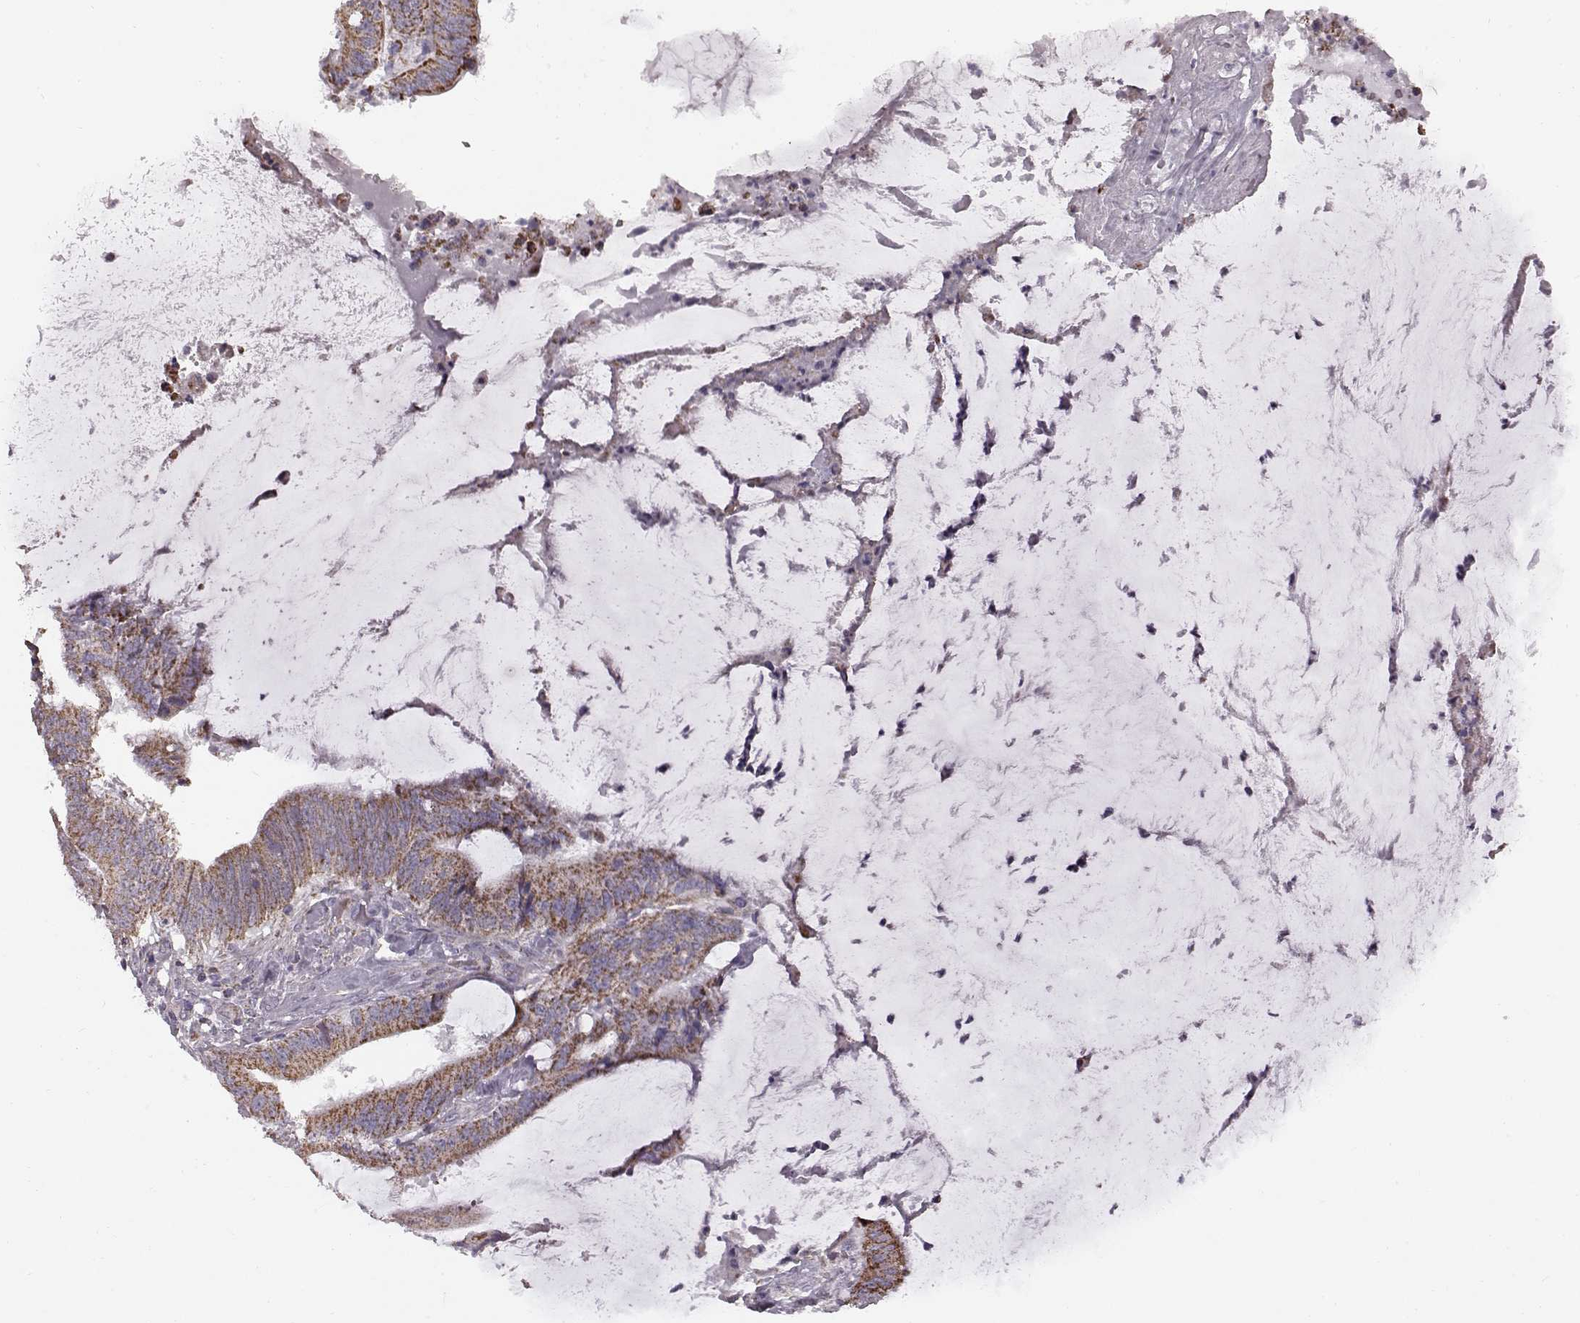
{"staining": {"intensity": "moderate", "quantity": ">75%", "location": "cytoplasmic/membranous"}, "tissue": "colorectal cancer", "cell_type": "Tumor cells", "image_type": "cancer", "snomed": [{"axis": "morphology", "description": "Adenocarcinoma, NOS"}, {"axis": "topography", "description": "Colon"}], "caption": "Colorectal cancer stained with DAB IHC exhibits medium levels of moderate cytoplasmic/membranous expression in approximately >75% of tumor cells.", "gene": "FAM8A1", "patient": {"sex": "female", "age": 43}}